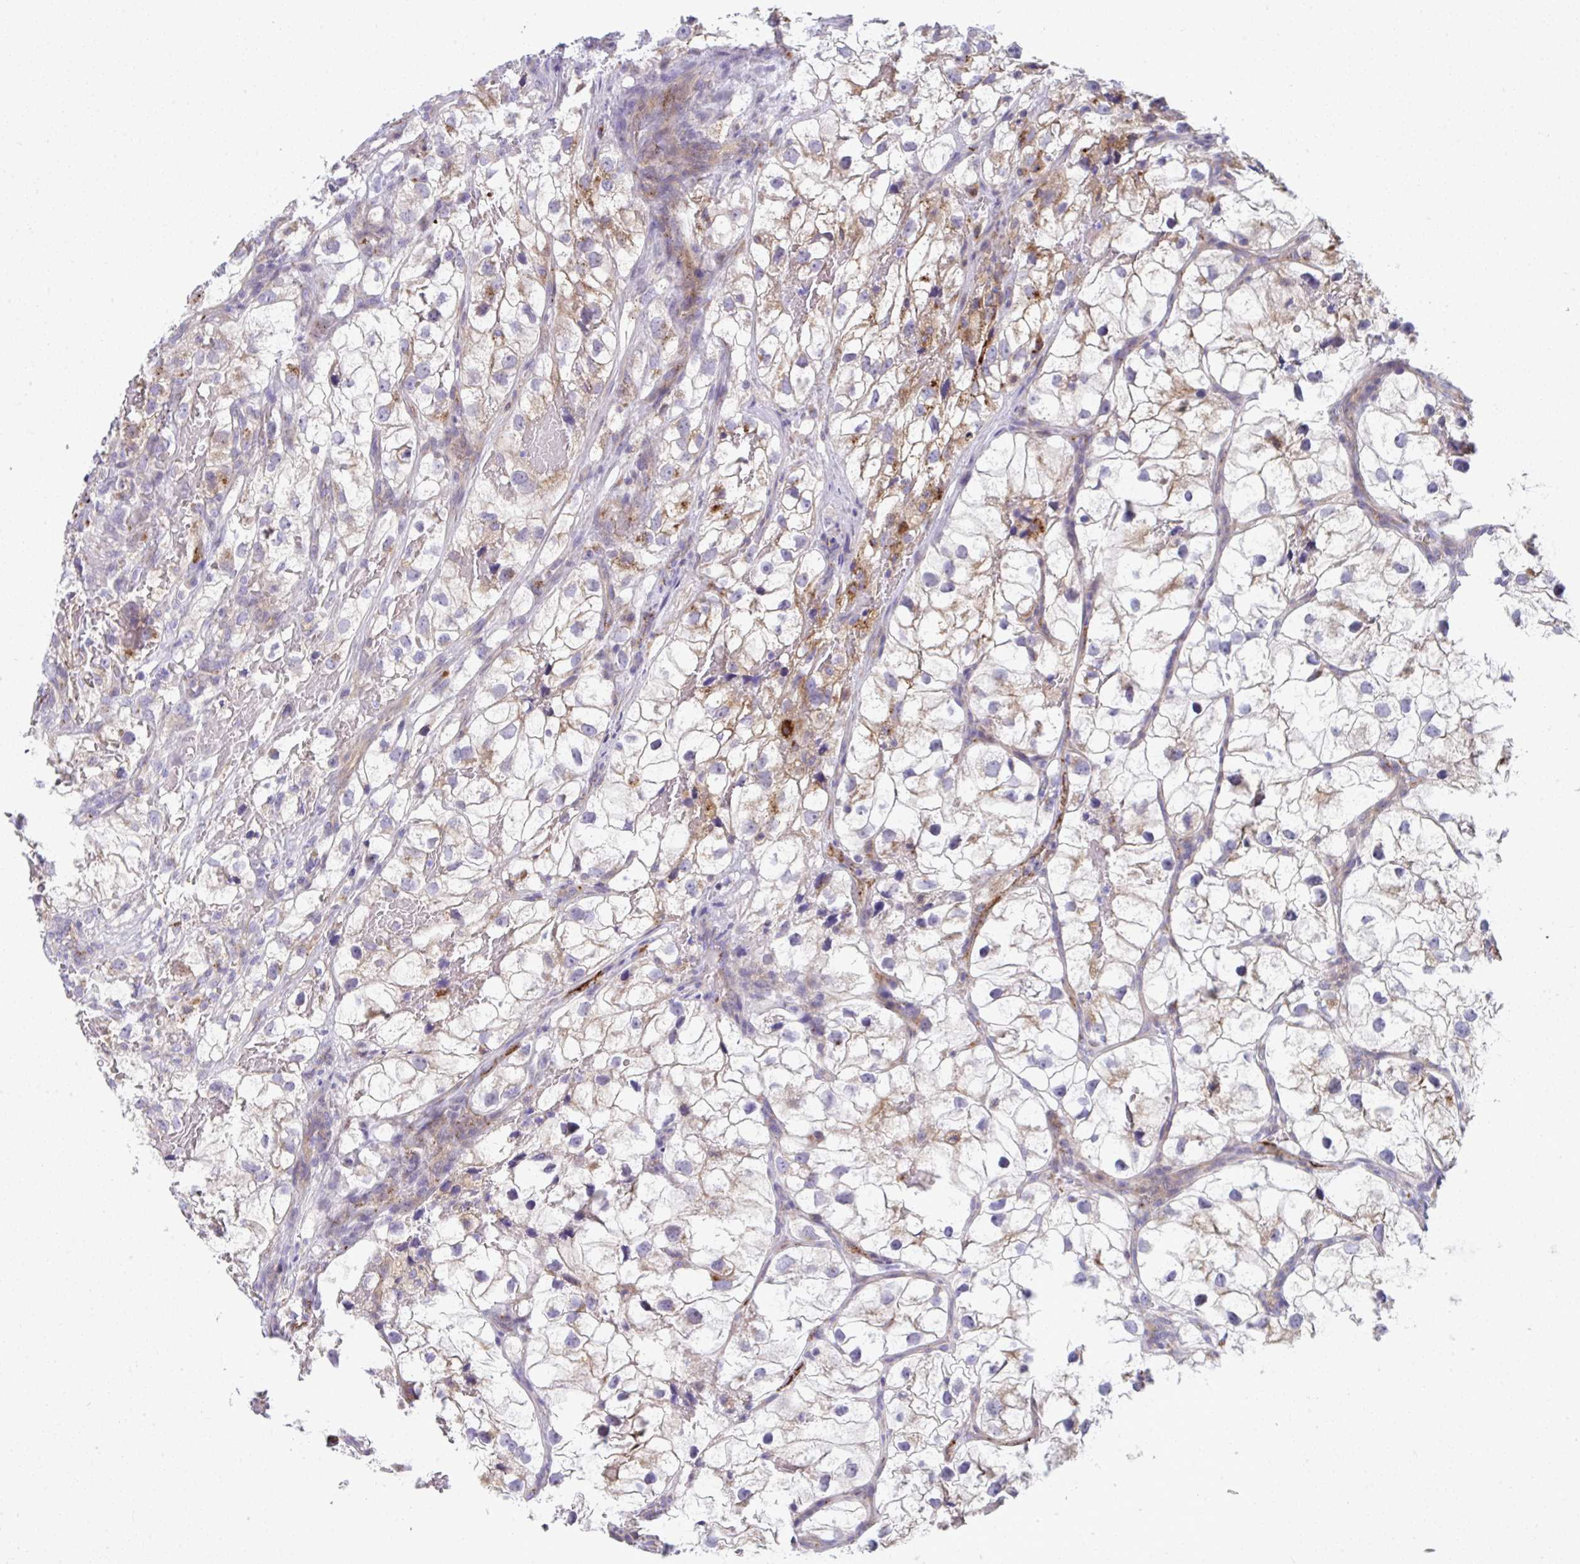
{"staining": {"intensity": "weak", "quantity": "<25%", "location": "cytoplasmic/membranous"}, "tissue": "renal cancer", "cell_type": "Tumor cells", "image_type": "cancer", "snomed": [{"axis": "morphology", "description": "Adenocarcinoma, NOS"}, {"axis": "topography", "description": "Kidney"}], "caption": "This is an immunohistochemistry (IHC) photomicrograph of human renal adenocarcinoma. There is no expression in tumor cells.", "gene": "TOR1AIP2", "patient": {"sex": "male", "age": 59}}